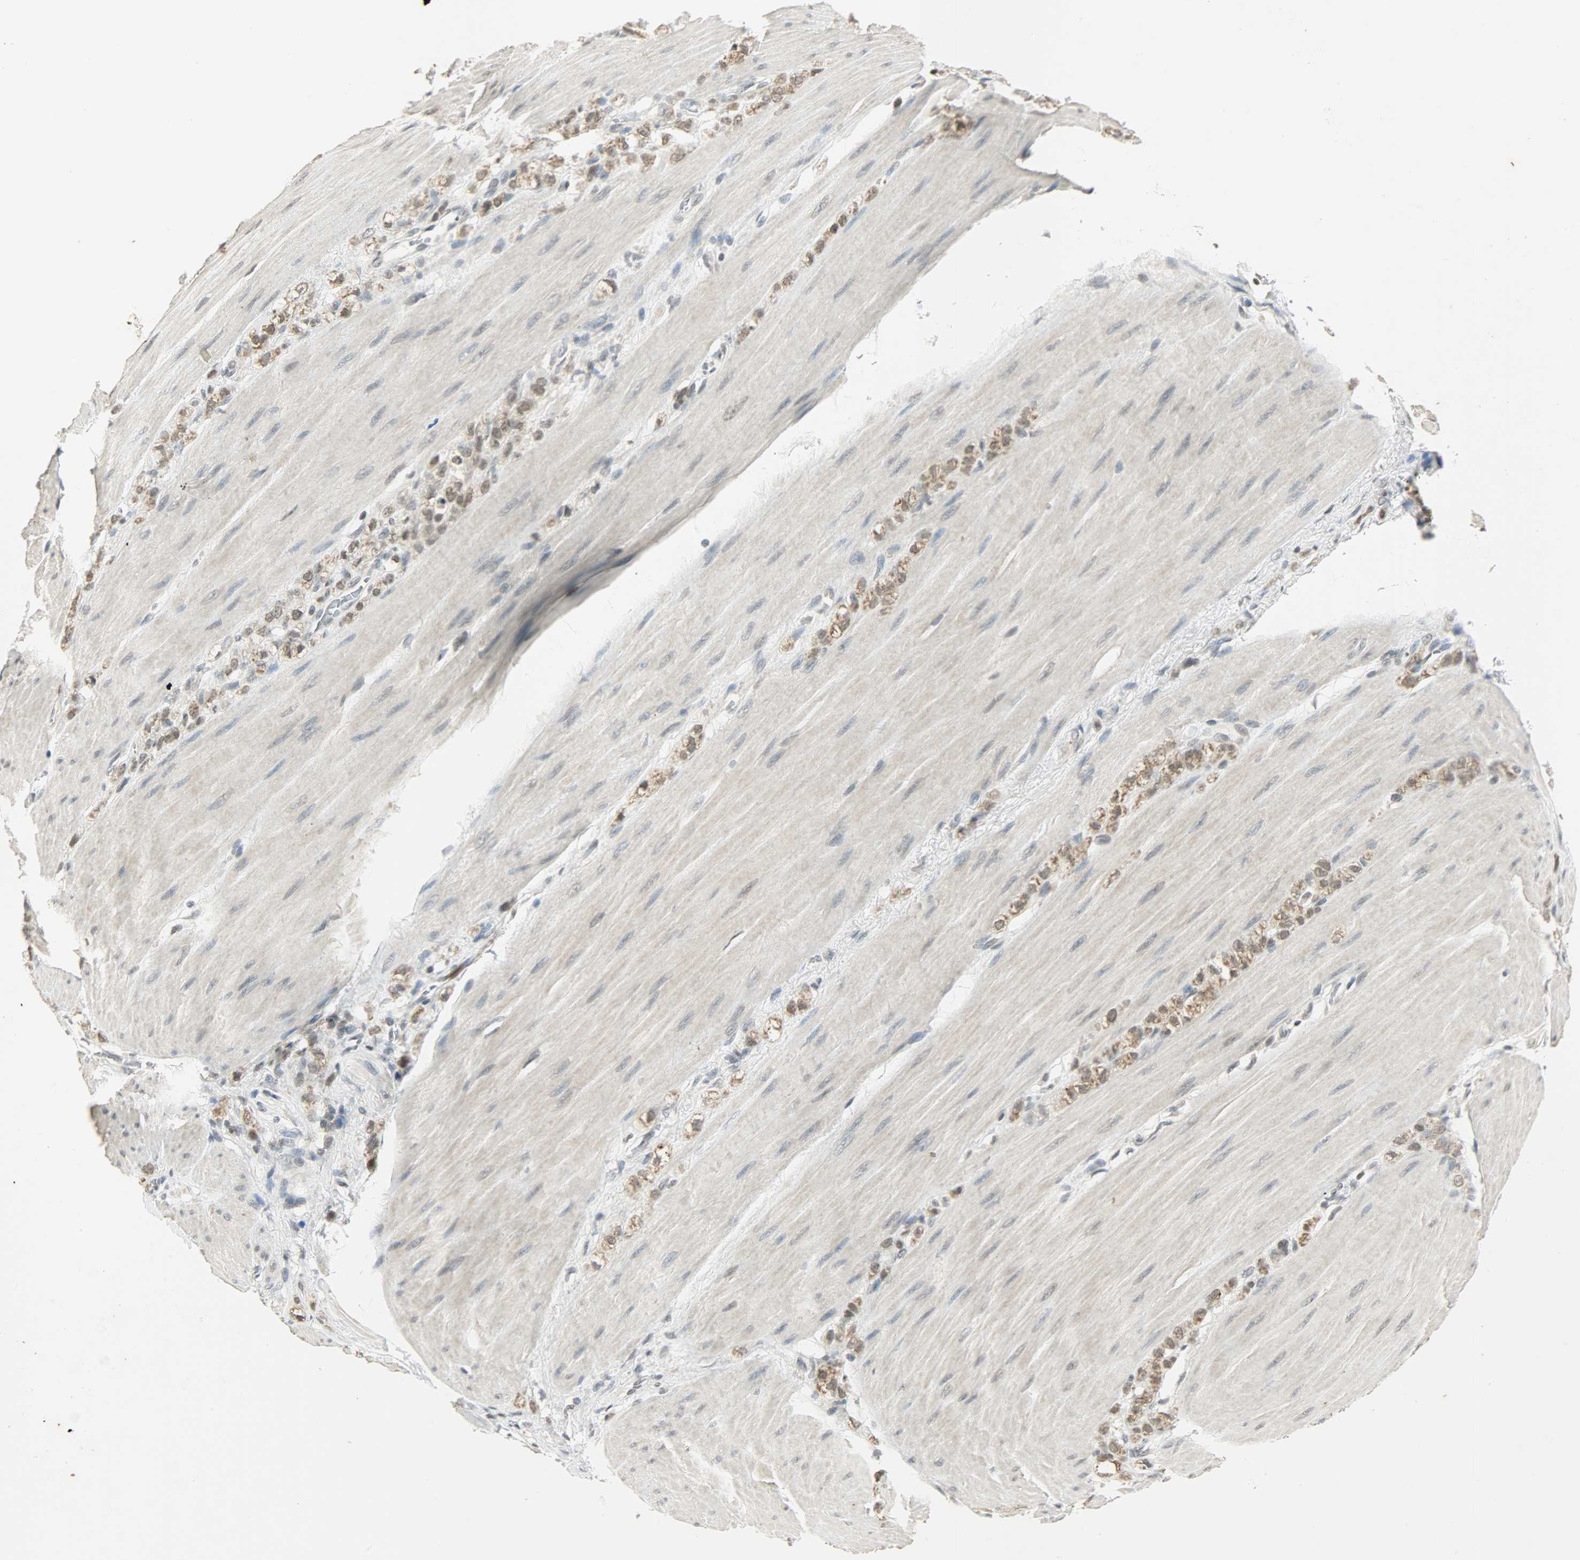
{"staining": {"intensity": "weak", "quantity": "25%-75%", "location": "nuclear"}, "tissue": "stomach cancer", "cell_type": "Tumor cells", "image_type": "cancer", "snomed": [{"axis": "morphology", "description": "Adenocarcinoma, NOS"}, {"axis": "topography", "description": "Stomach"}], "caption": "This is a micrograph of IHC staining of stomach adenocarcinoma, which shows weak expression in the nuclear of tumor cells.", "gene": "SMARCA5", "patient": {"sex": "male", "age": 82}}